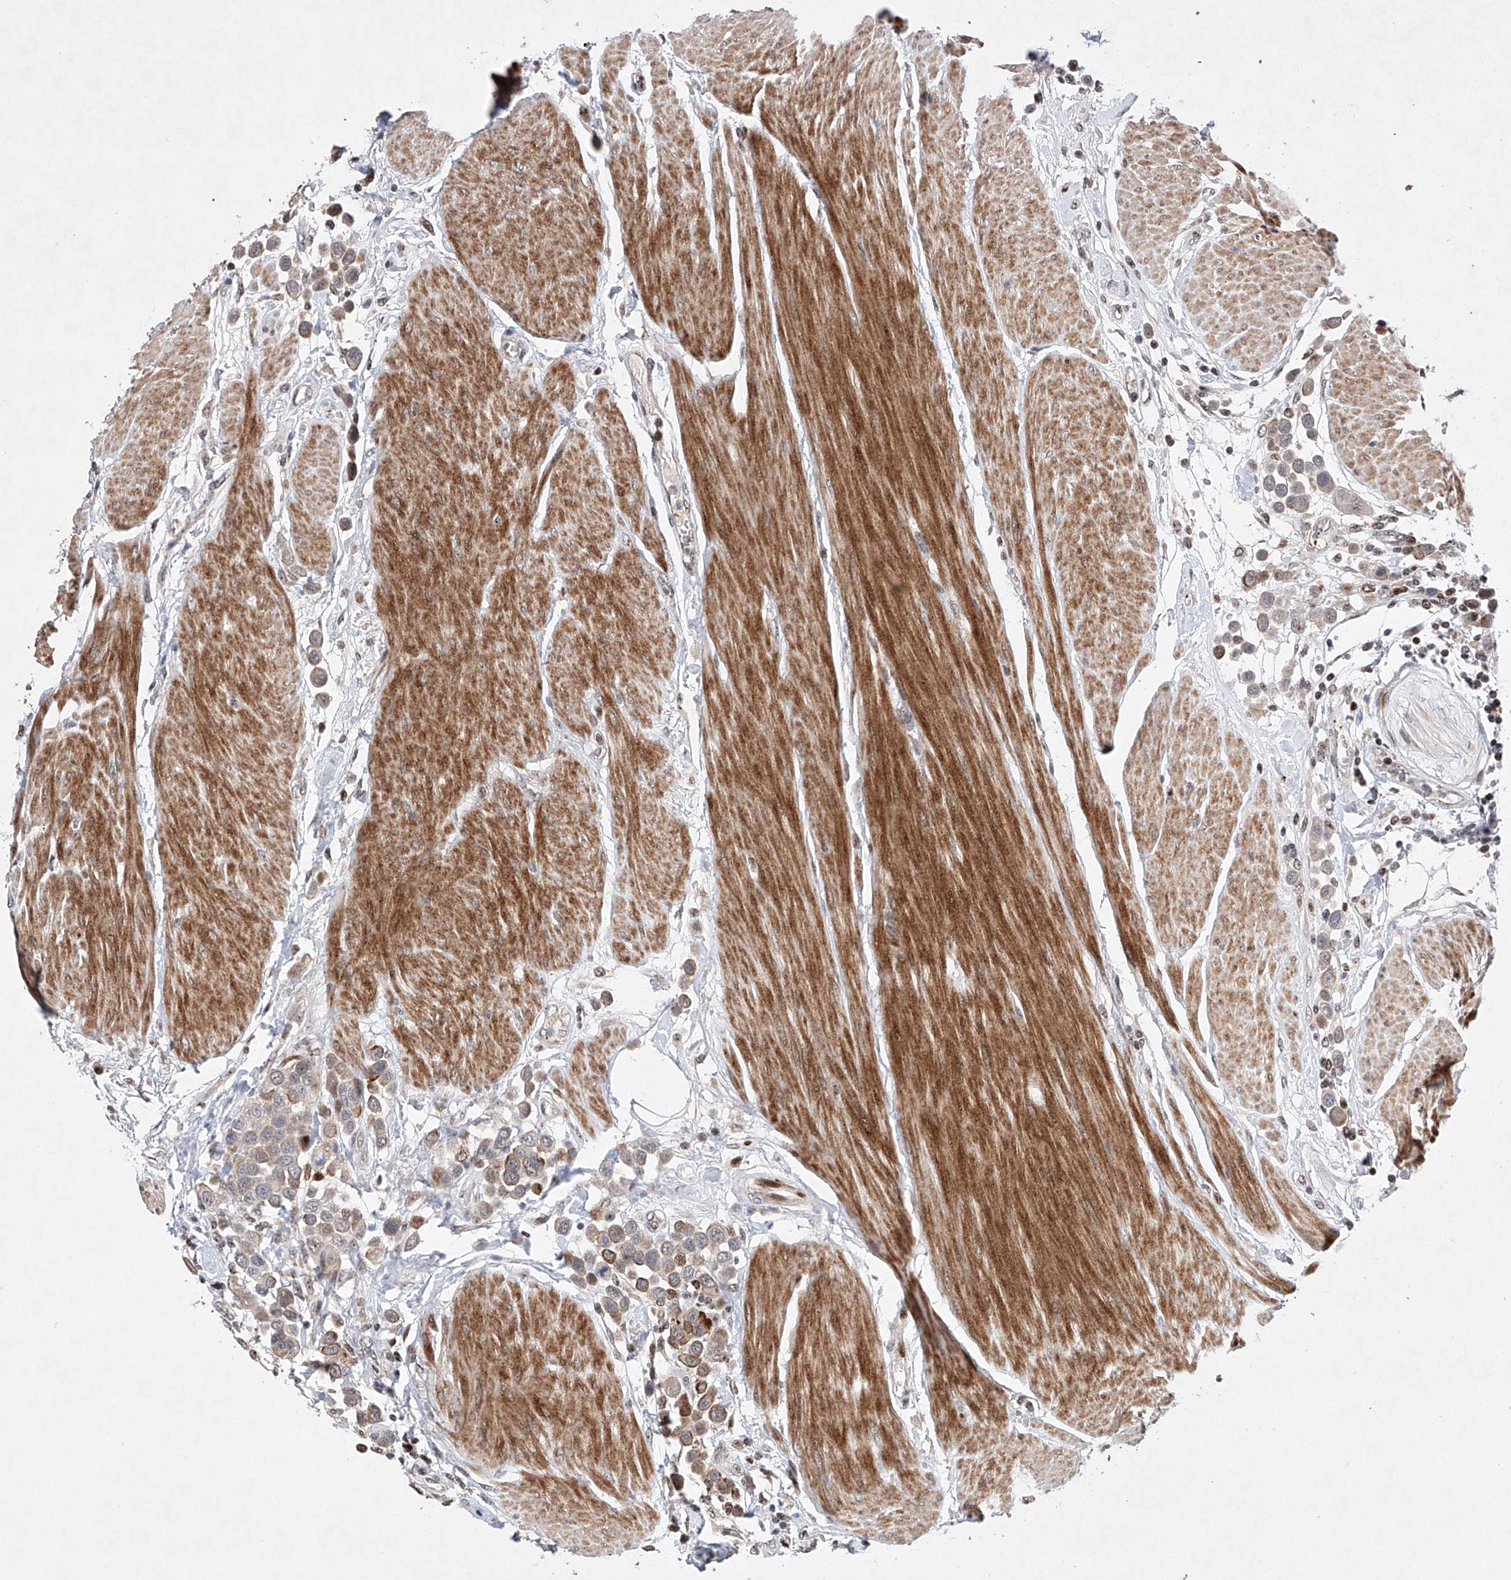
{"staining": {"intensity": "weak", "quantity": "25%-75%", "location": "cytoplasmic/membranous"}, "tissue": "urothelial cancer", "cell_type": "Tumor cells", "image_type": "cancer", "snomed": [{"axis": "morphology", "description": "Urothelial carcinoma, High grade"}, {"axis": "topography", "description": "Urinary bladder"}], "caption": "High-grade urothelial carcinoma tissue reveals weak cytoplasmic/membranous expression in approximately 25%-75% of tumor cells, visualized by immunohistochemistry. (DAB (3,3'-diaminobenzidine) IHC, brown staining for protein, blue staining for nuclei).", "gene": "AFG1L", "patient": {"sex": "male", "age": 50}}